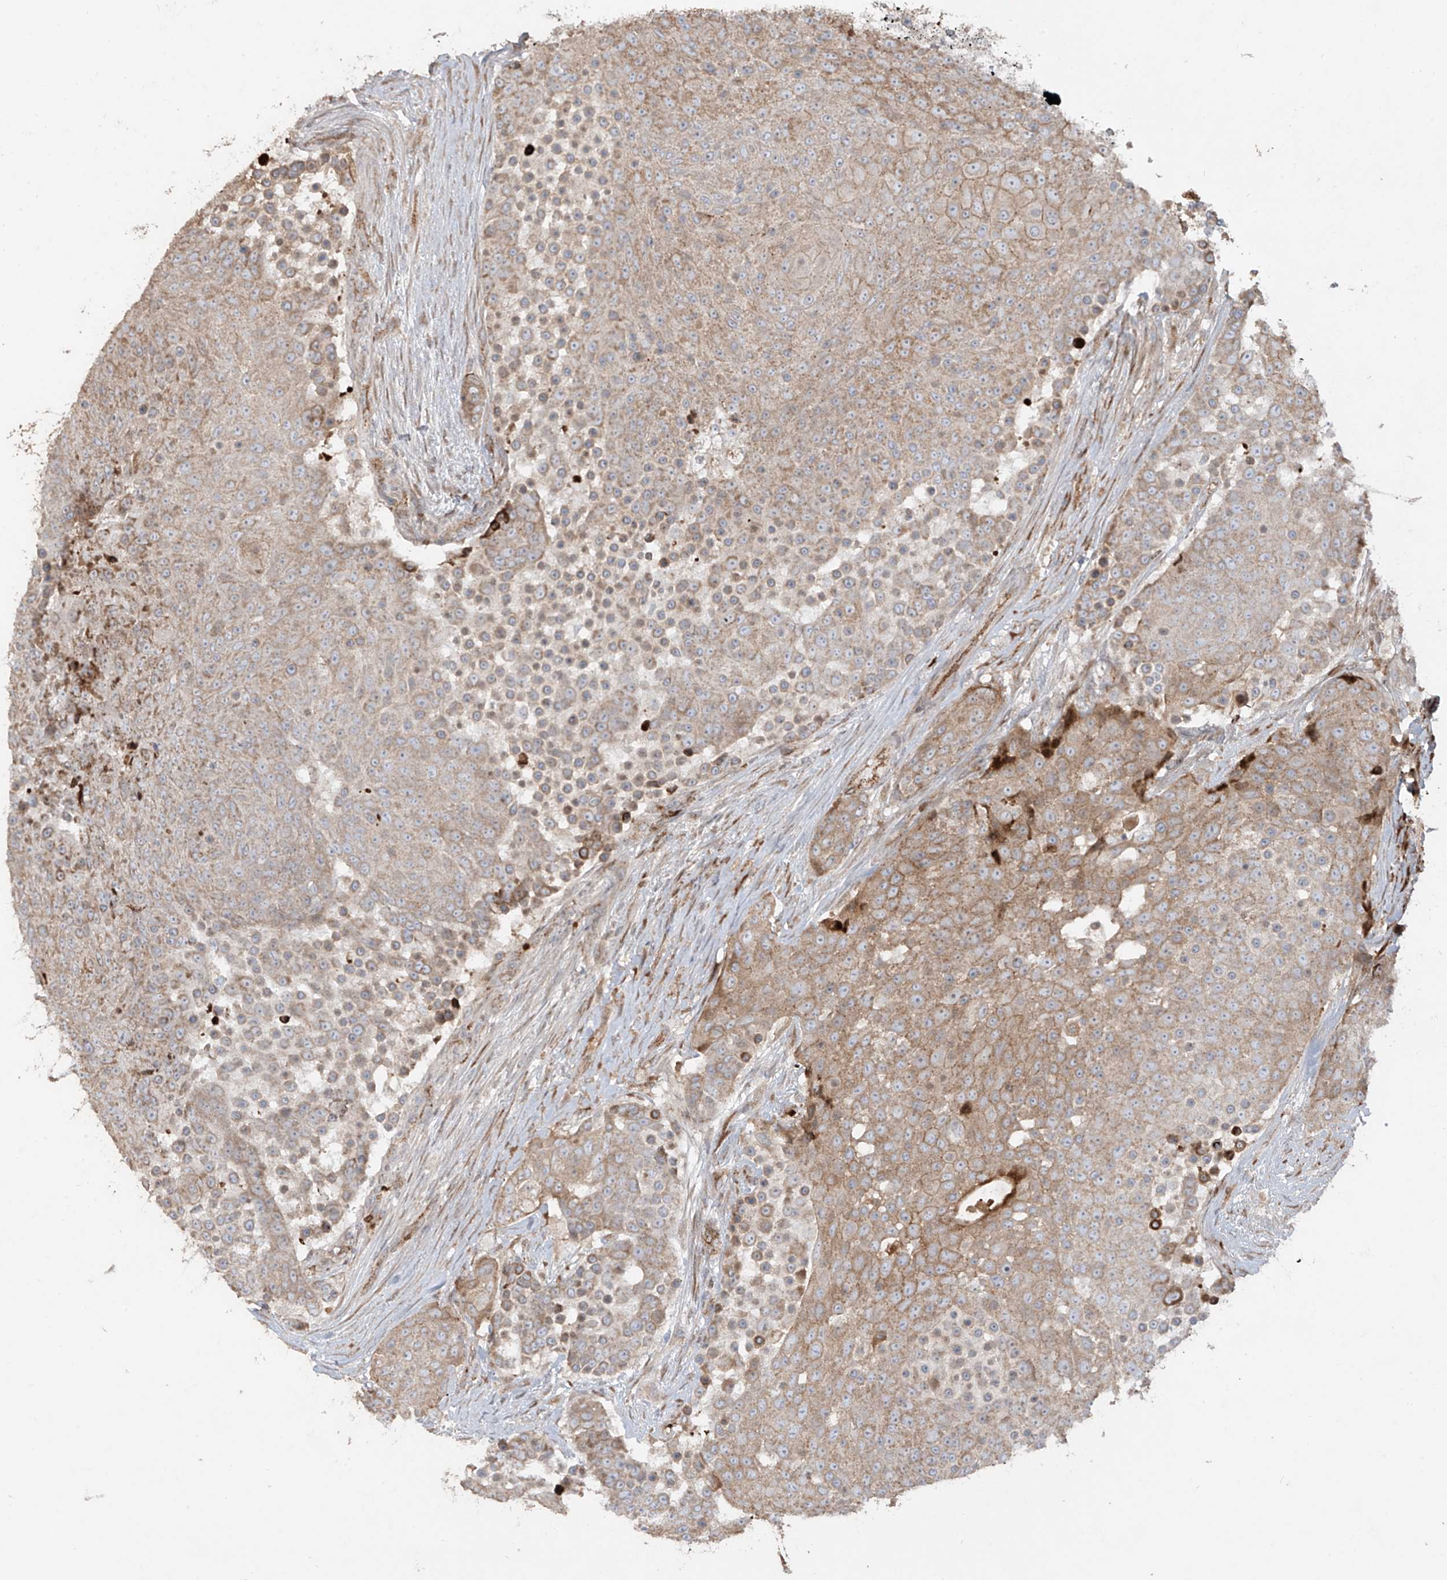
{"staining": {"intensity": "moderate", "quantity": ">75%", "location": "cytoplasmic/membranous"}, "tissue": "urothelial cancer", "cell_type": "Tumor cells", "image_type": "cancer", "snomed": [{"axis": "morphology", "description": "Urothelial carcinoma, High grade"}, {"axis": "topography", "description": "Urinary bladder"}], "caption": "The image reveals immunohistochemical staining of urothelial cancer. There is moderate cytoplasmic/membranous positivity is present in approximately >75% of tumor cells.", "gene": "ABTB1", "patient": {"sex": "female", "age": 63}}